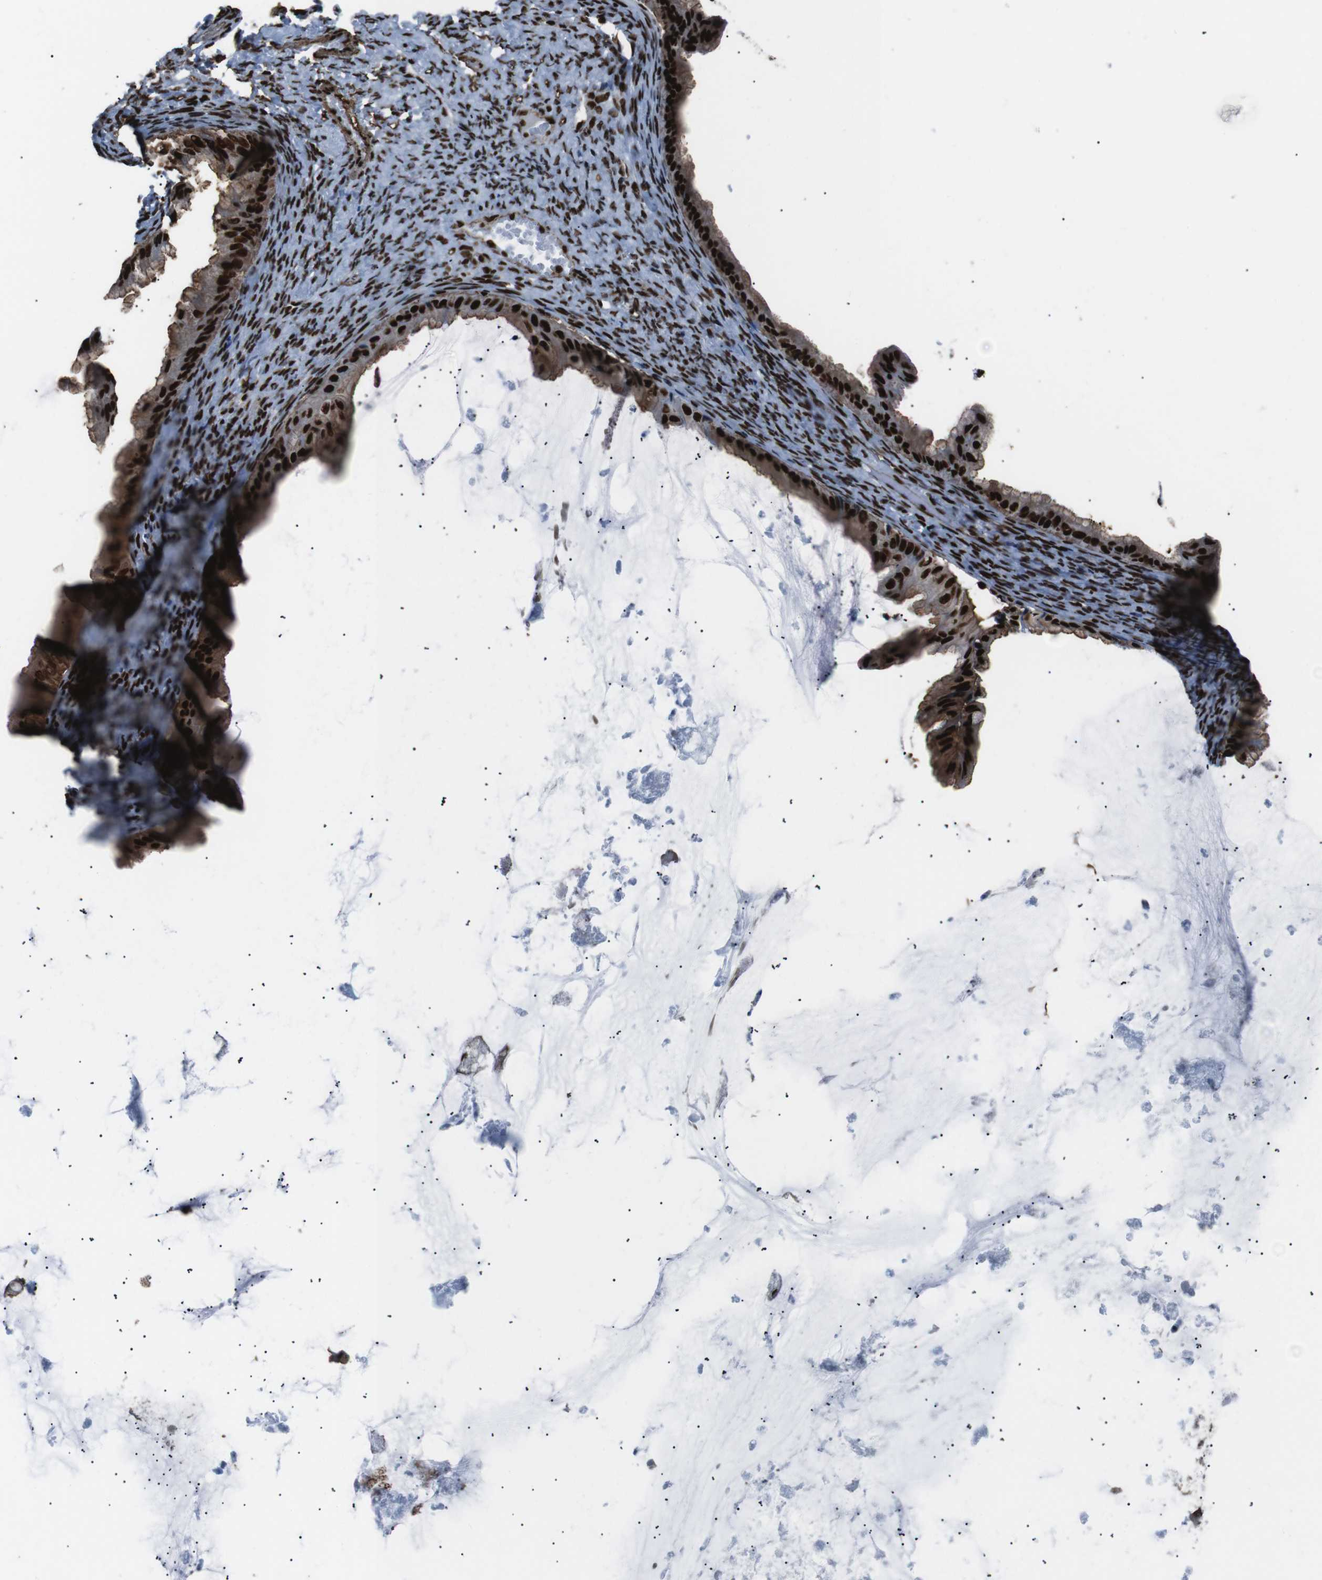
{"staining": {"intensity": "strong", "quantity": ">75%", "location": "cytoplasmic/membranous,nuclear"}, "tissue": "ovarian cancer", "cell_type": "Tumor cells", "image_type": "cancer", "snomed": [{"axis": "morphology", "description": "Cystadenocarcinoma, mucinous, NOS"}, {"axis": "topography", "description": "Ovary"}], "caption": "Approximately >75% of tumor cells in ovarian cancer display strong cytoplasmic/membranous and nuclear protein staining as visualized by brown immunohistochemical staining.", "gene": "HNRNPU", "patient": {"sex": "female", "age": 61}}